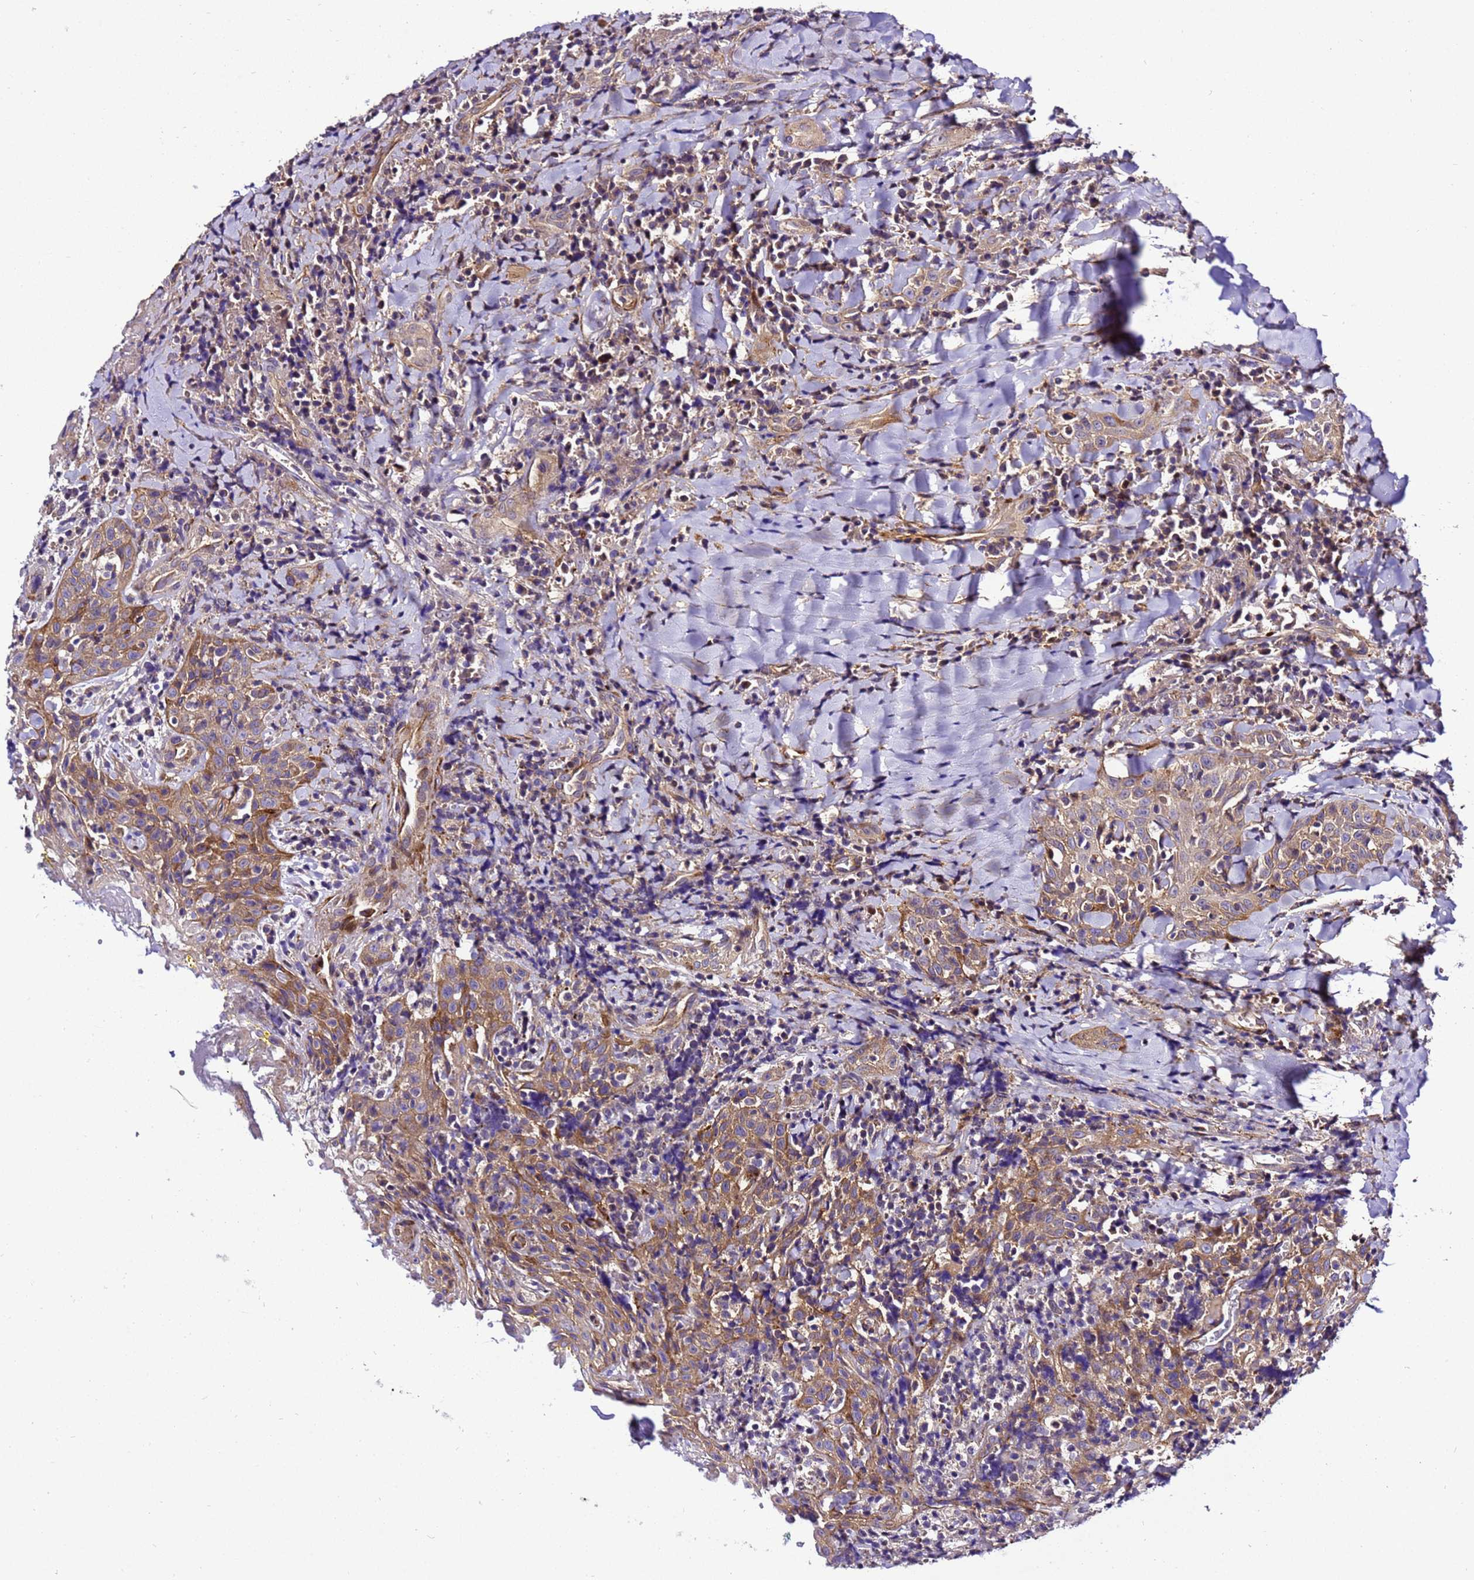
{"staining": {"intensity": "moderate", "quantity": ">75%", "location": "cytoplasmic/membranous"}, "tissue": "head and neck cancer", "cell_type": "Tumor cells", "image_type": "cancer", "snomed": [{"axis": "morphology", "description": "Squamous cell carcinoma, NOS"}, {"axis": "topography", "description": "Head-Neck"}], "caption": "Tumor cells exhibit medium levels of moderate cytoplasmic/membranous expression in approximately >75% of cells in head and neck cancer.", "gene": "ZNF417", "patient": {"sex": "female", "age": 70}}